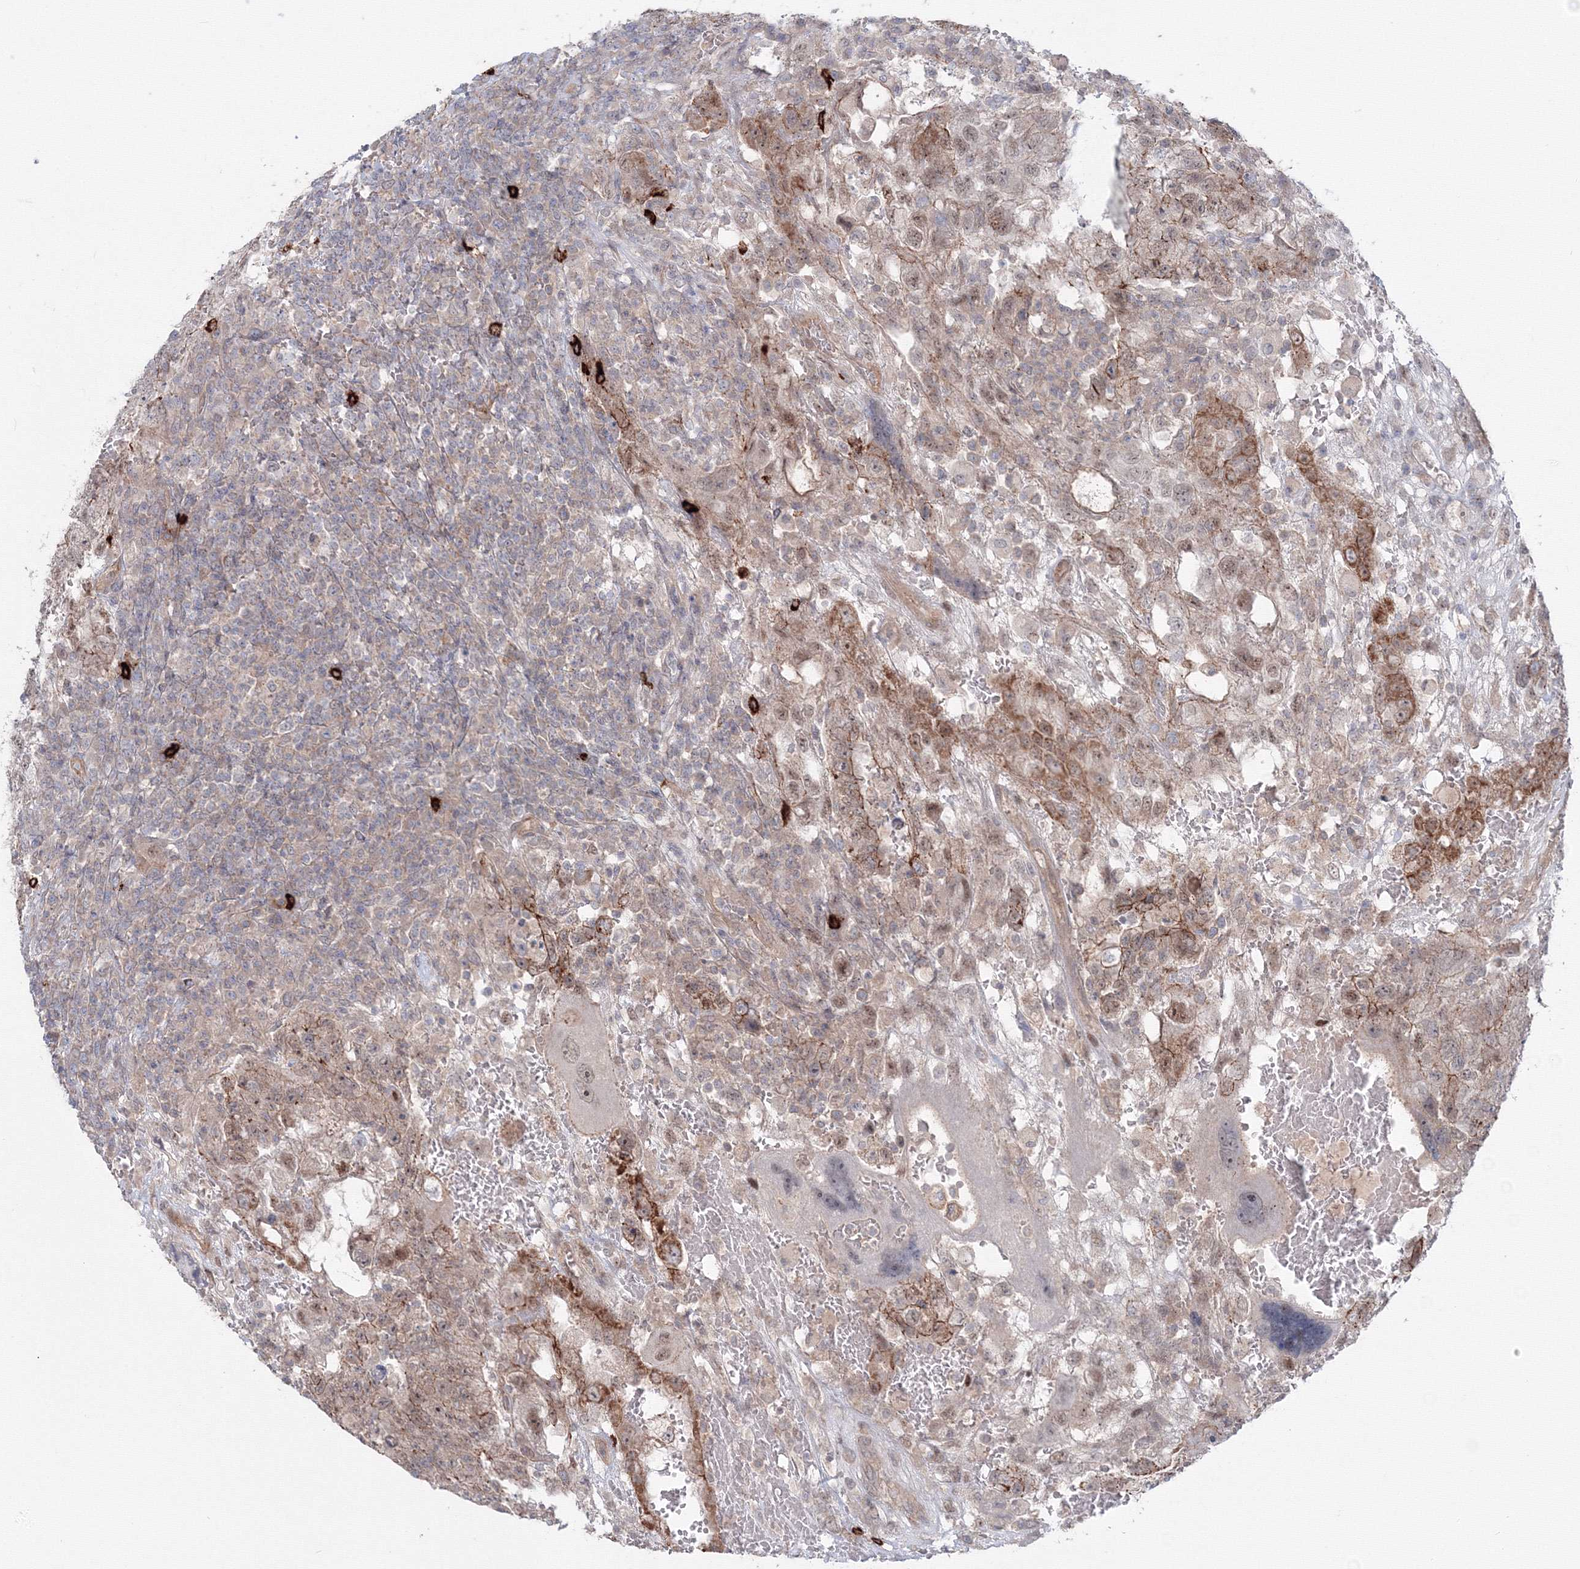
{"staining": {"intensity": "moderate", "quantity": ">75%", "location": "cytoplasmic/membranous,nuclear"}, "tissue": "testis cancer", "cell_type": "Tumor cells", "image_type": "cancer", "snomed": [{"axis": "morphology", "description": "Carcinoma, Embryonal, NOS"}, {"axis": "topography", "description": "Testis"}], "caption": "High-power microscopy captured an immunohistochemistry (IHC) histopathology image of testis cancer, revealing moderate cytoplasmic/membranous and nuclear positivity in about >75% of tumor cells. The staining was performed using DAB (3,3'-diaminobenzidine) to visualize the protein expression in brown, while the nuclei were stained in blue with hematoxylin (Magnification: 20x).", "gene": "SH3PXD2A", "patient": {"sex": "male", "age": 26}}